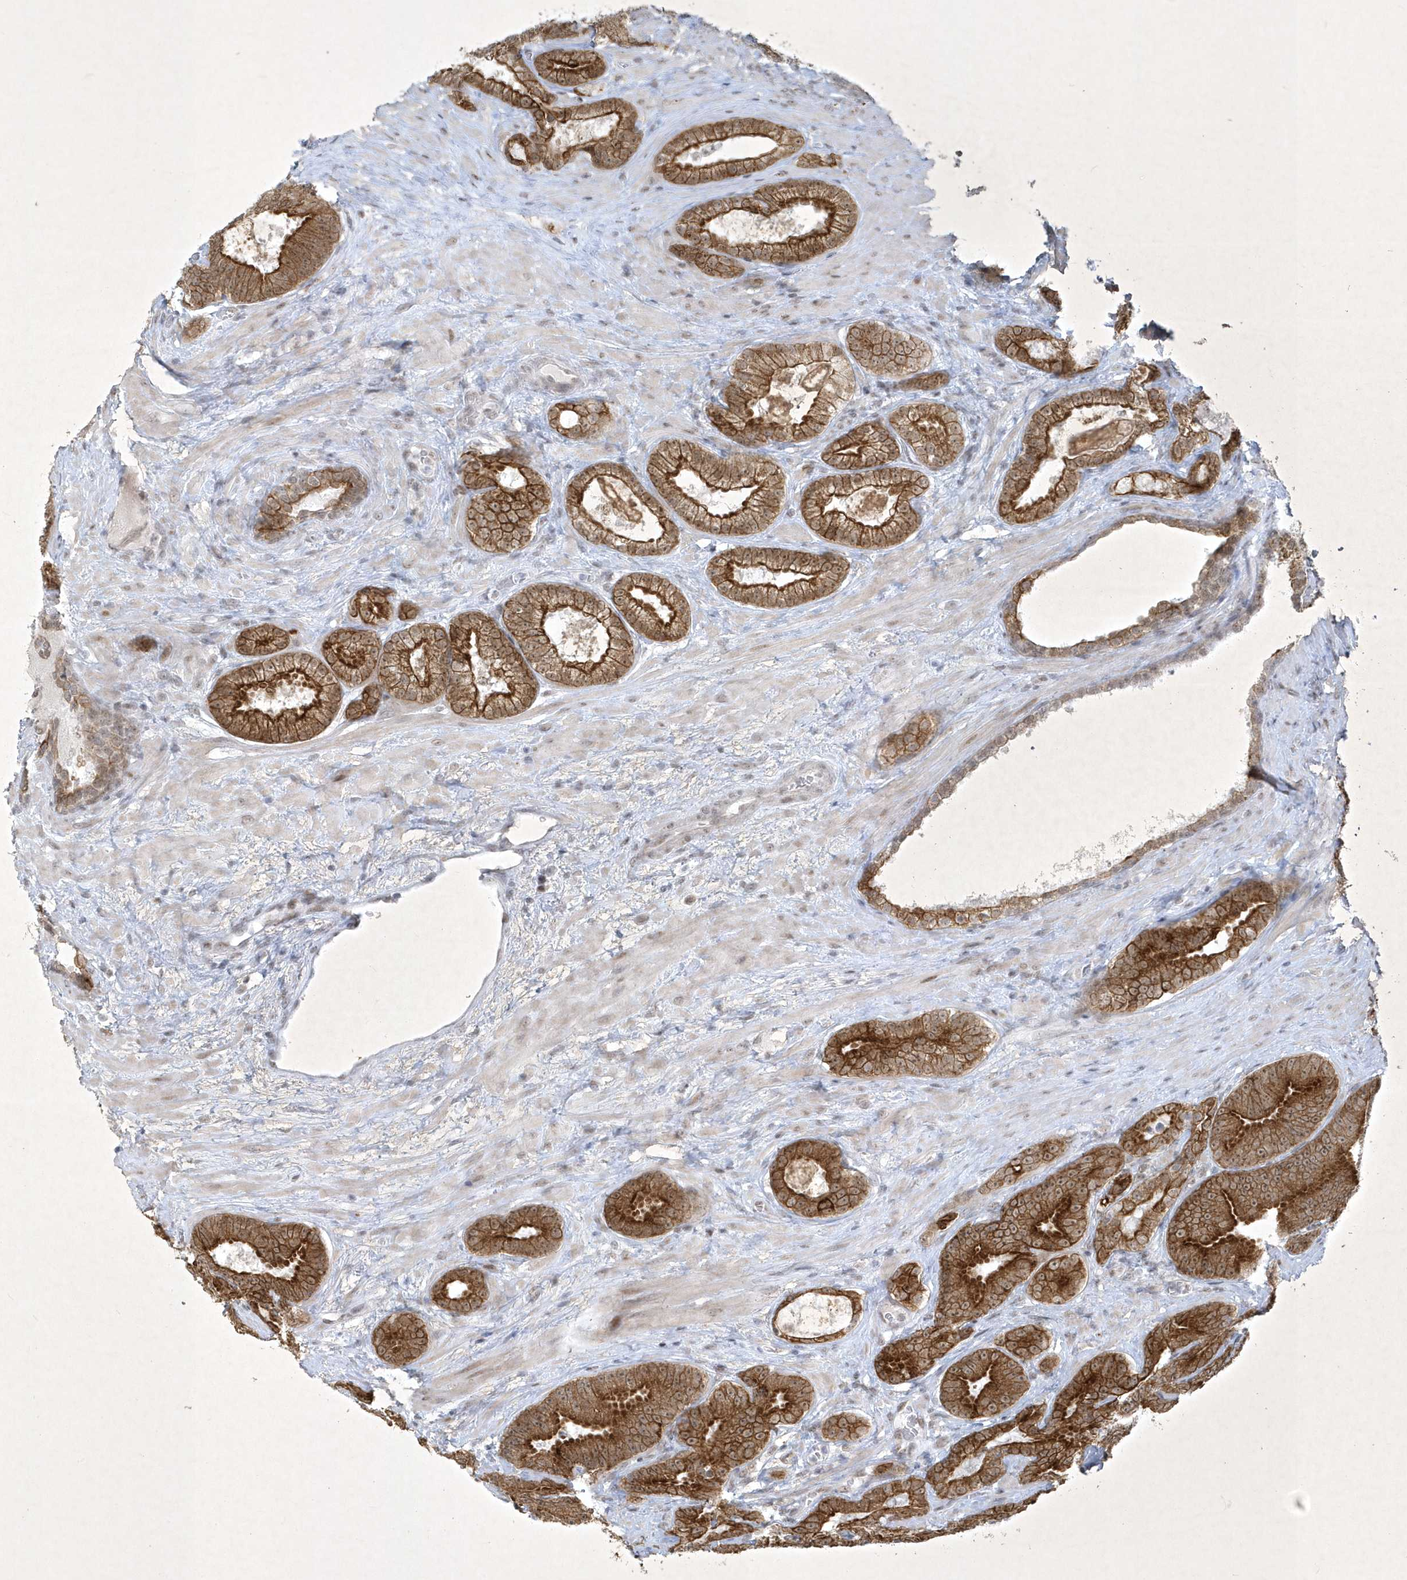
{"staining": {"intensity": "strong", "quantity": ">75%", "location": "cytoplasmic/membranous"}, "tissue": "prostate cancer", "cell_type": "Tumor cells", "image_type": "cancer", "snomed": [{"axis": "morphology", "description": "Adenocarcinoma, High grade"}, {"axis": "topography", "description": "Prostate"}], "caption": "Approximately >75% of tumor cells in human prostate cancer reveal strong cytoplasmic/membranous protein staining as visualized by brown immunohistochemical staining.", "gene": "ZBTB9", "patient": {"sex": "male", "age": 66}}